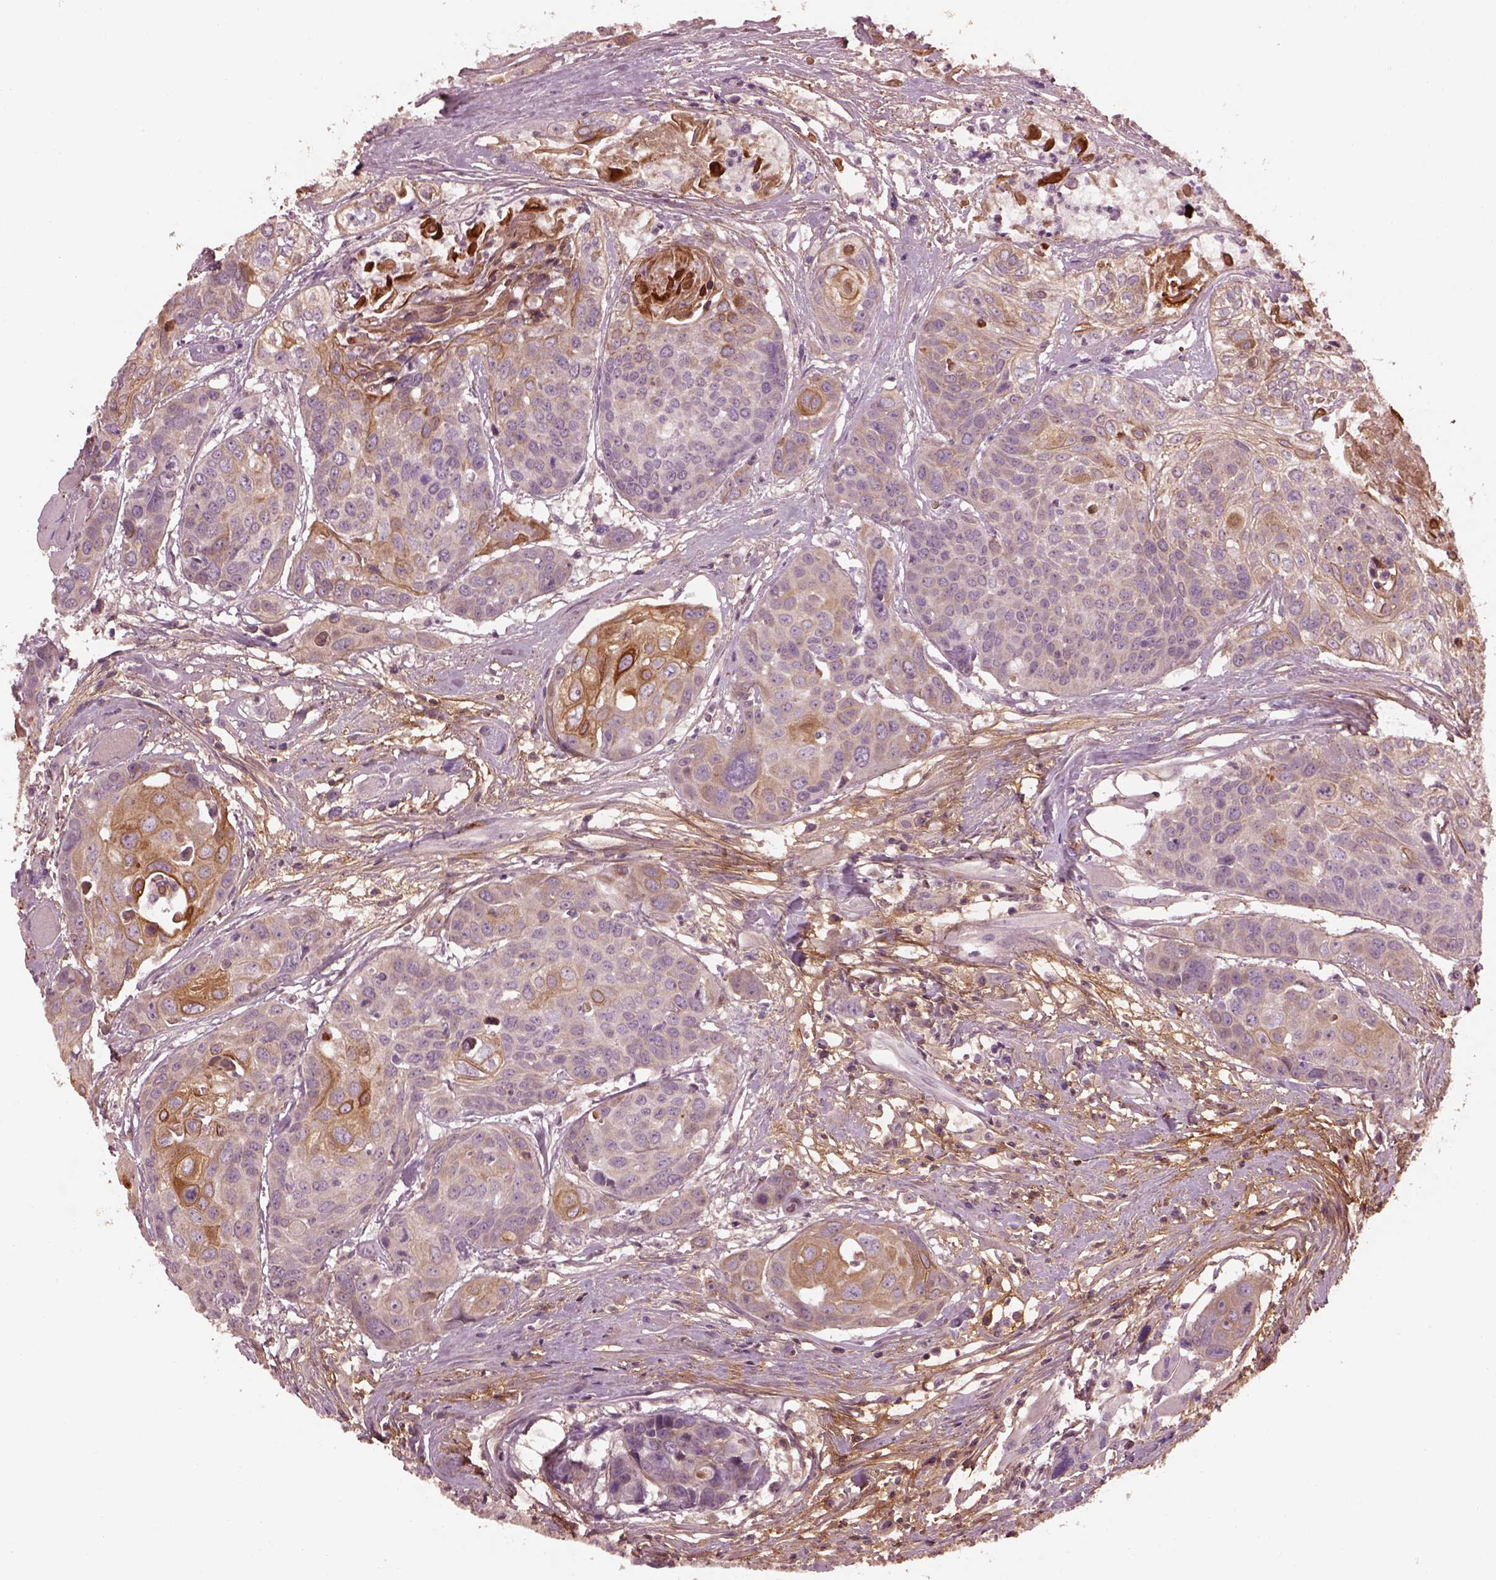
{"staining": {"intensity": "moderate", "quantity": "<25%", "location": "cytoplasmic/membranous"}, "tissue": "head and neck cancer", "cell_type": "Tumor cells", "image_type": "cancer", "snomed": [{"axis": "morphology", "description": "Squamous cell carcinoma, NOS"}, {"axis": "topography", "description": "Oral tissue"}, {"axis": "topography", "description": "Head-Neck"}], "caption": "The histopathology image exhibits staining of head and neck squamous cell carcinoma, revealing moderate cytoplasmic/membranous protein staining (brown color) within tumor cells.", "gene": "EFEMP1", "patient": {"sex": "male", "age": 56}}